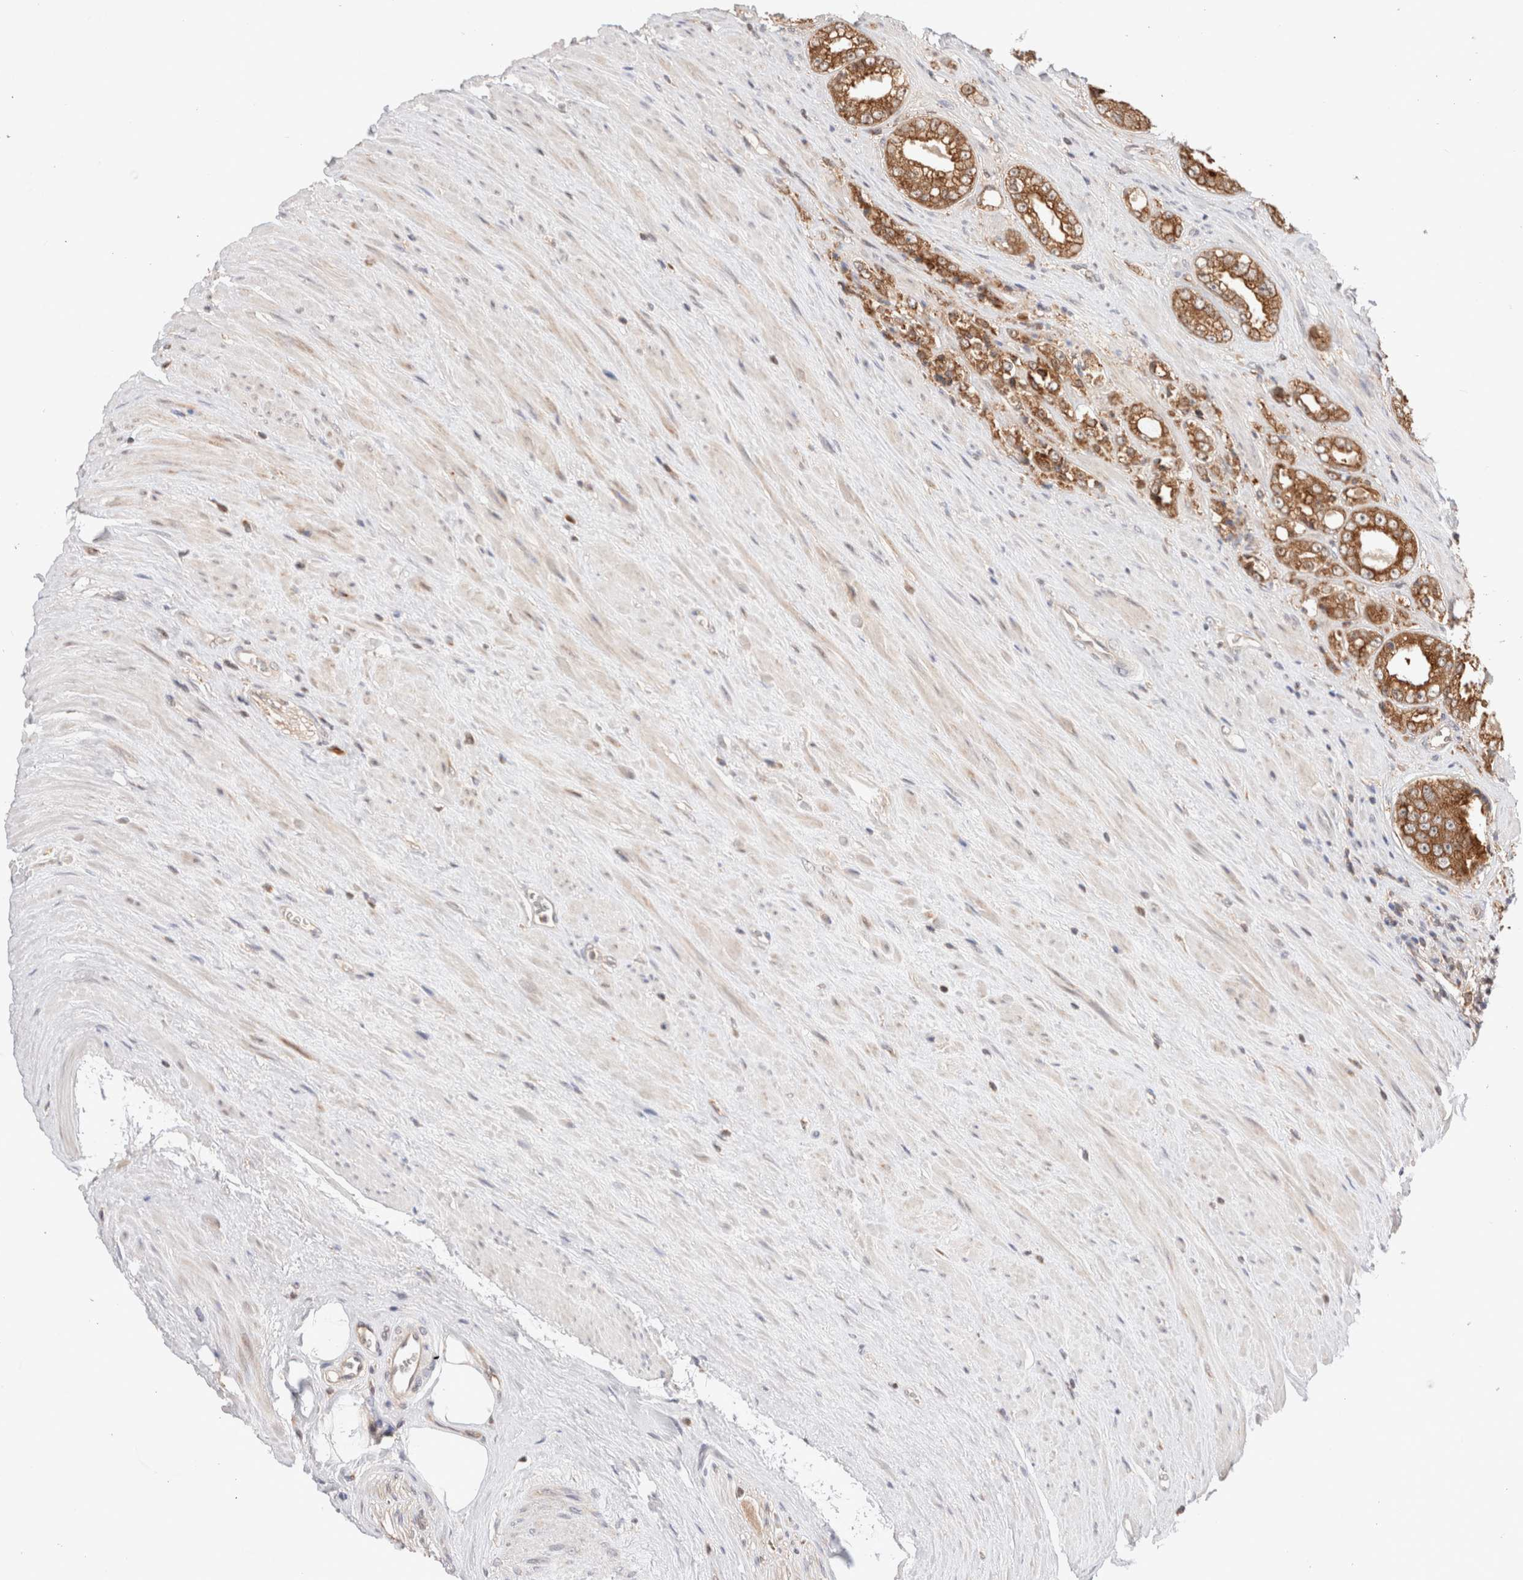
{"staining": {"intensity": "moderate", "quantity": ">75%", "location": "cytoplasmic/membranous"}, "tissue": "prostate cancer", "cell_type": "Tumor cells", "image_type": "cancer", "snomed": [{"axis": "morphology", "description": "Adenocarcinoma, High grade"}, {"axis": "topography", "description": "Prostate"}], "caption": "A medium amount of moderate cytoplasmic/membranous expression is identified in about >75% of tumor cells in prostate adenocarcinoma (high-grade) tissue.", "gene": "XKR4", "patient": {"sex": "male", "age": 61}}